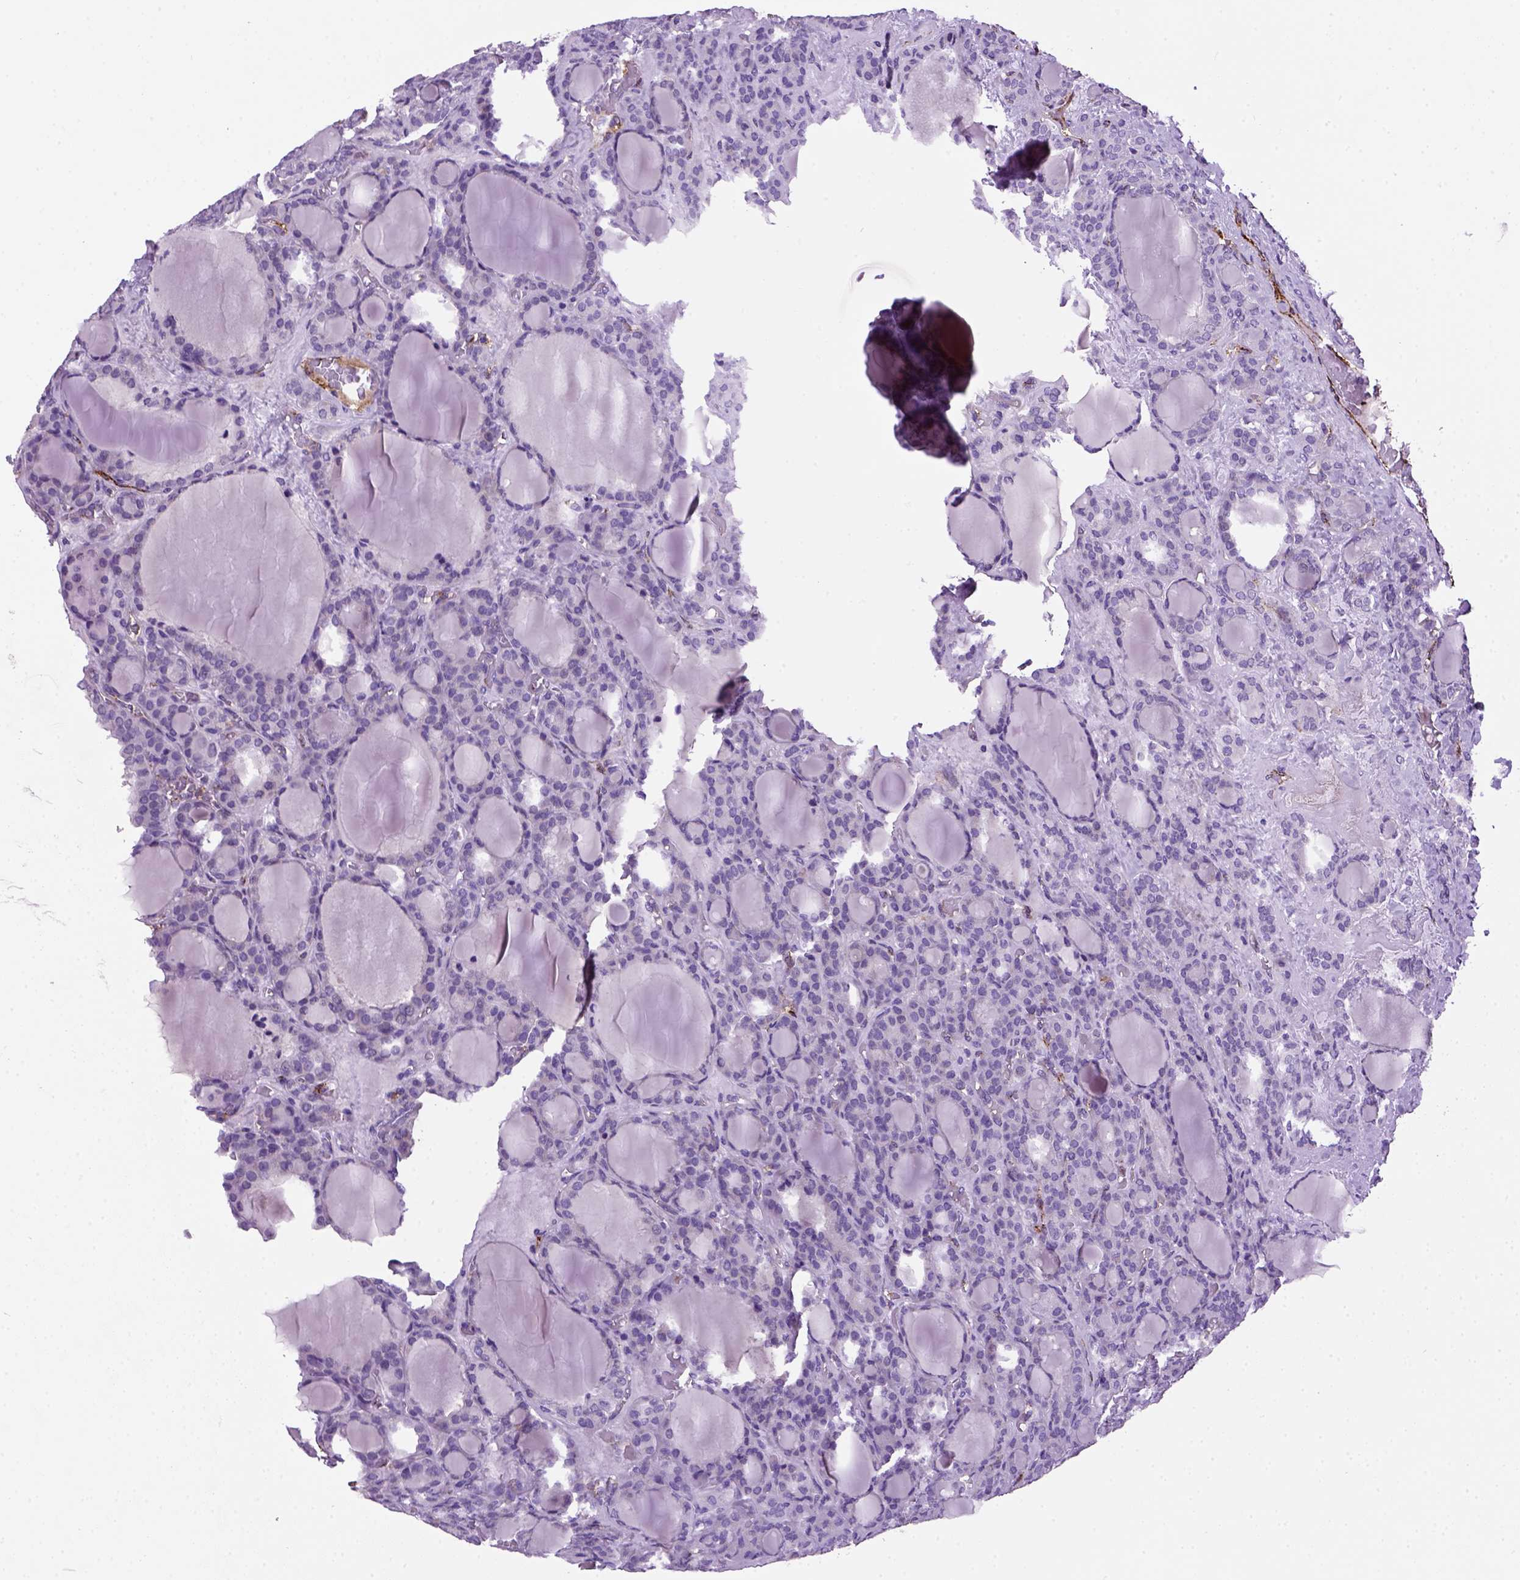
{"staining": {"intensity": "negative", "quantity": "none", "location": "none"}, "tissue": "thyroid cancer", "cell_type": "Tumor cells", "image_type": "cancer", "snomed": [{"axis": "morphology", "description": "Normal tissue, NOS"}, {"axis": "morphology", "description": "Follicular adenoma carcinoma, NOS"}, {"axis": "topography", "description": "Thyroid gland"}], "caption": "High power microscopy micrograph of an immunohistochemistry photomicrograph of thyroid cancer (follicular adenoma carcinoma), revealing no significant expression in tumor cells.", "gene": "VWF", "patient": {"sex": "female", "age": 31}}